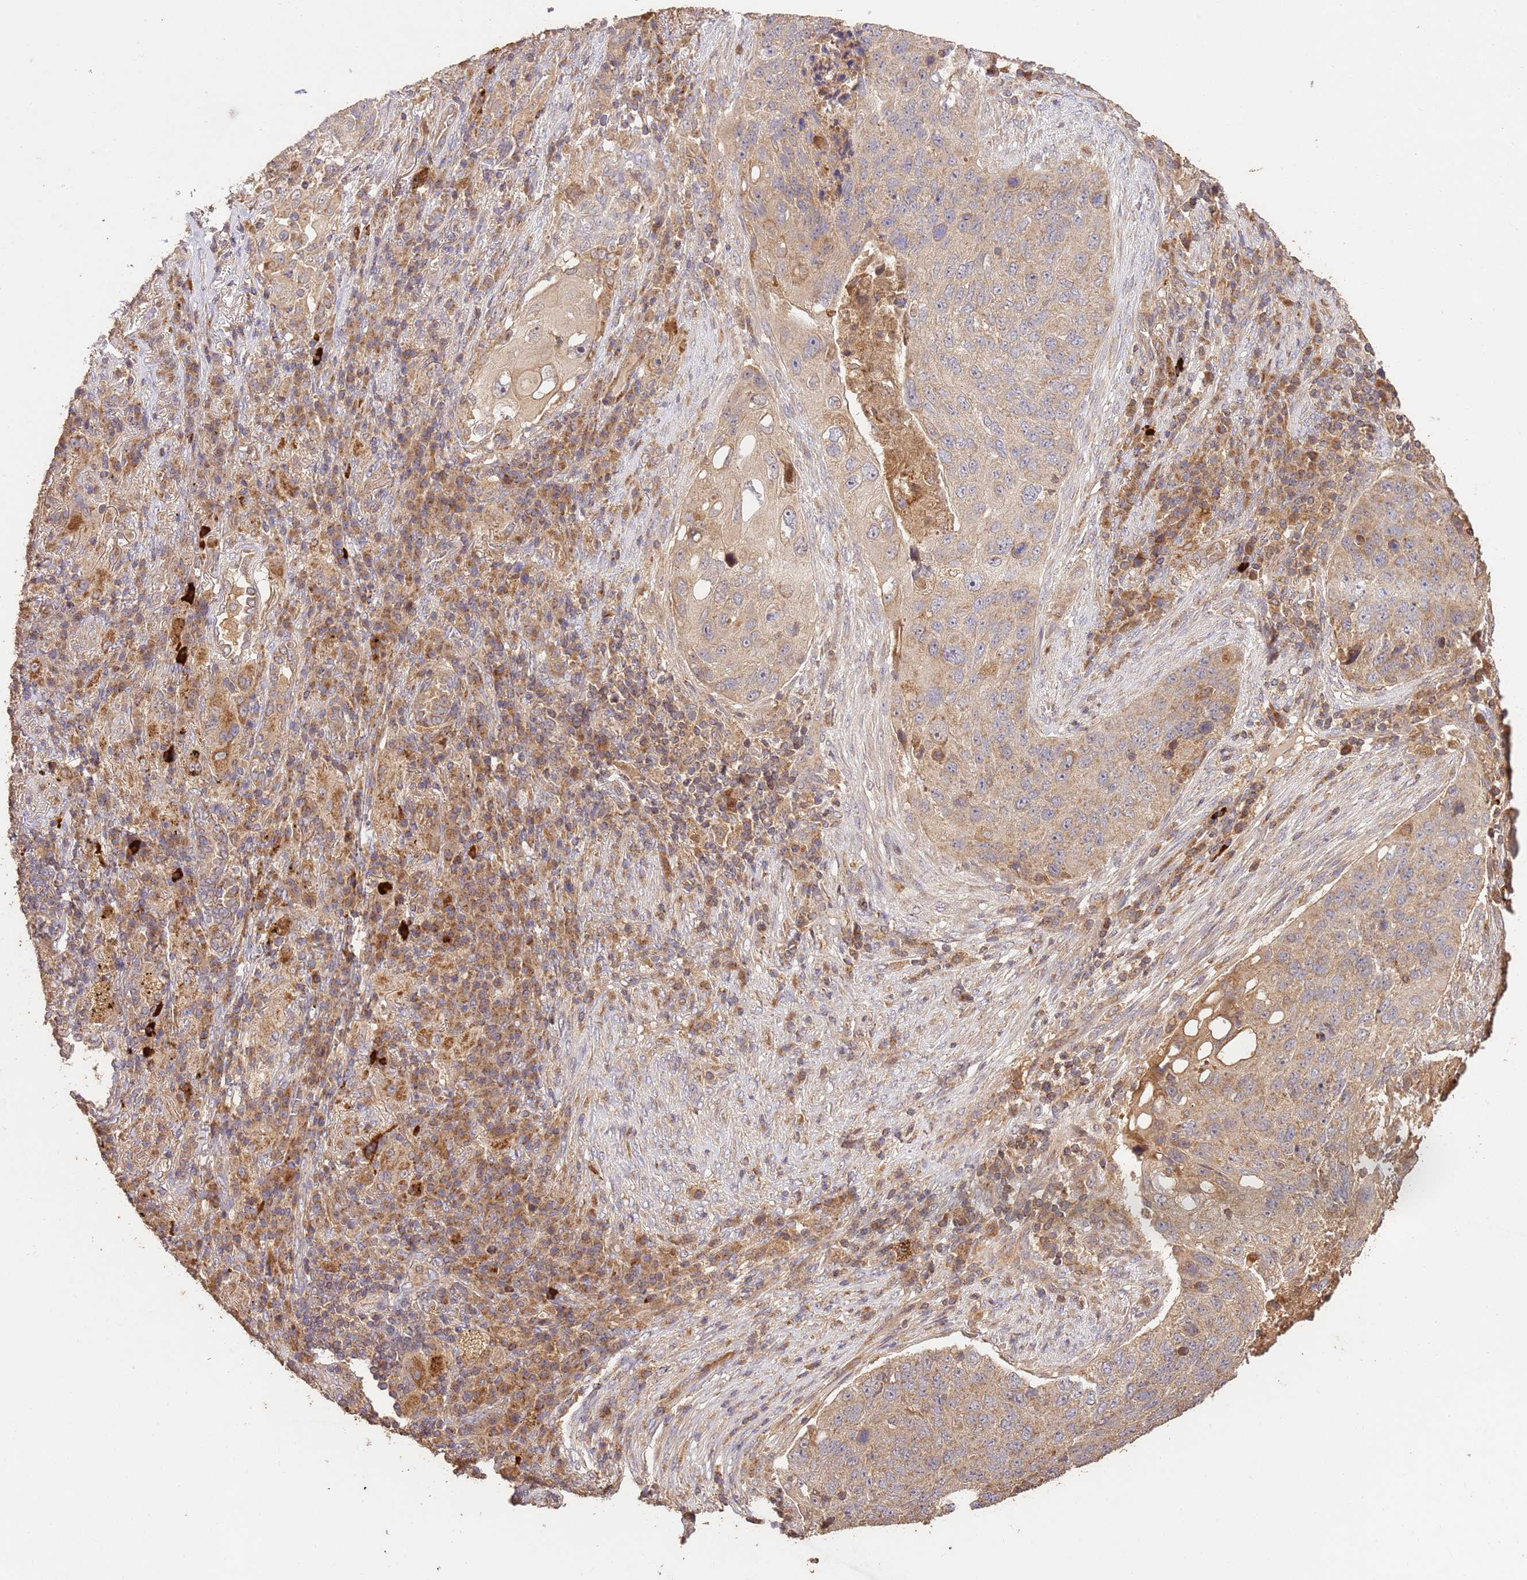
{"staining": {"intensity": "moderate", "quantity": "25%-75%", "location": "cytoplasmic/membranous"}, "tissue": "lung cancer", "cell_type": "Tumor cells", "image_type": "cancer", "snomed": [{"axis": "morphology", "description": "Squamous cell carcinoma, NOS"}, {"axis": "topography", "description": "Lung"}], "caption": "Immunohistochemical staining of squamous cell carcinoma (lung) reveals medium levels of moderate cytoplasmic/membranous protein positivity in approximately 25%-75% of tumor cells. Using DAB (brown) and hematoxylin (blue) stains, captured at high magnification using brightfield microscopy.", "gene": "LRRC28", "patient": {"sex": "female", "age": 63}}